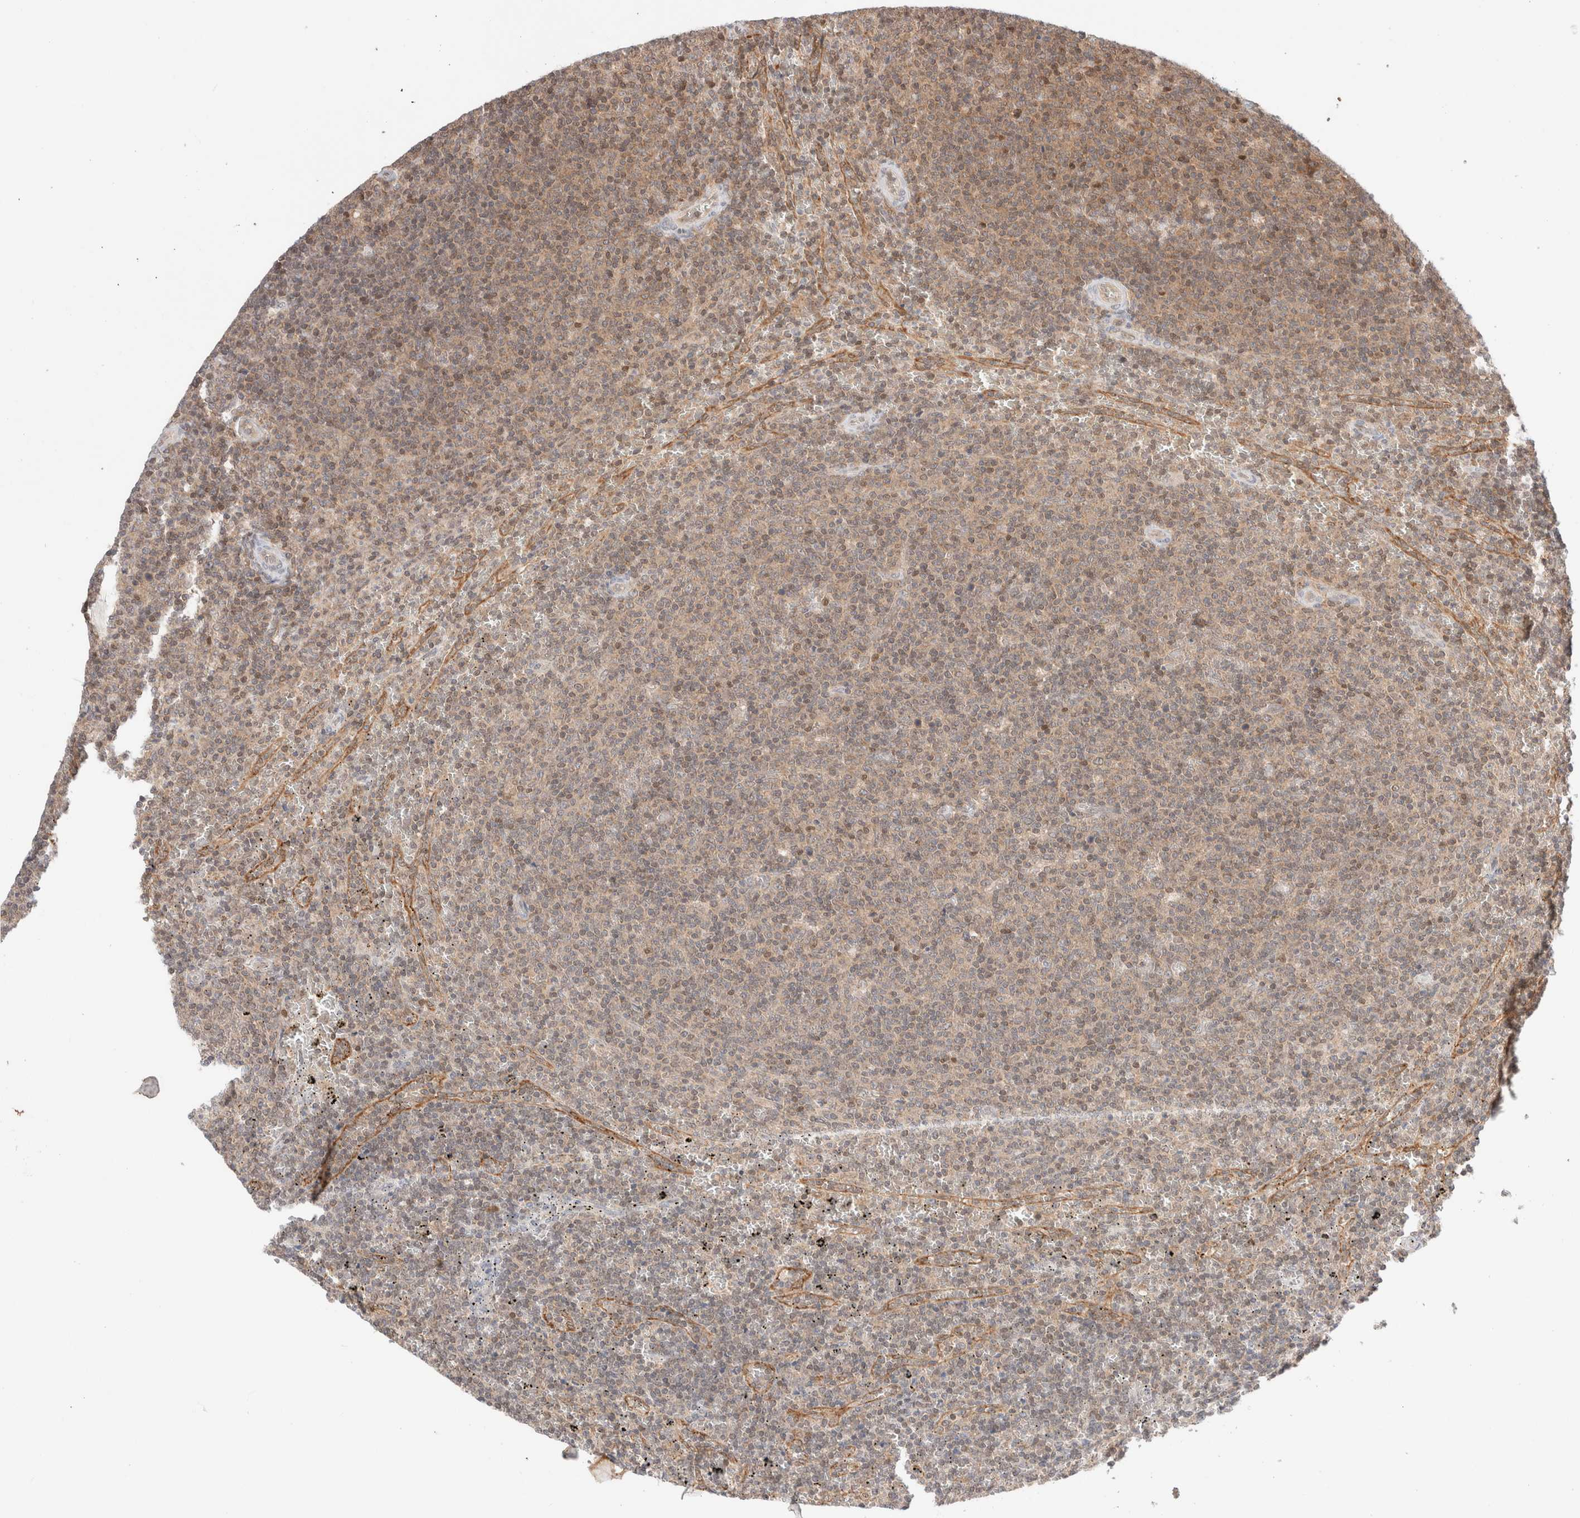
{"staining": {"intensity": "weak", "quantity": "<25%", "location": "cytoplasmic/membranous"}, "tissue": "lymphoma", "cell_type": "Tumor cells", "image_type": "cancer", "snomed": [{"axis": "morphology", "description": "Malignant lymphoma, non-Hodgkin's type, Low grade"}, {"axis": "topography", "description": "Spleen"}], "caption": "Photomicrograph shows no protein staining in tumor cells of malignant lymphoma, non-Hodgkin's type (low-grade) tissue. Brightfield microscopy of IHC stained with DAB (brown) and hematoxylin (blue), captured at high magnification.", "gene": "XKR4", "patient": {"sex": "female", "age": 19}}